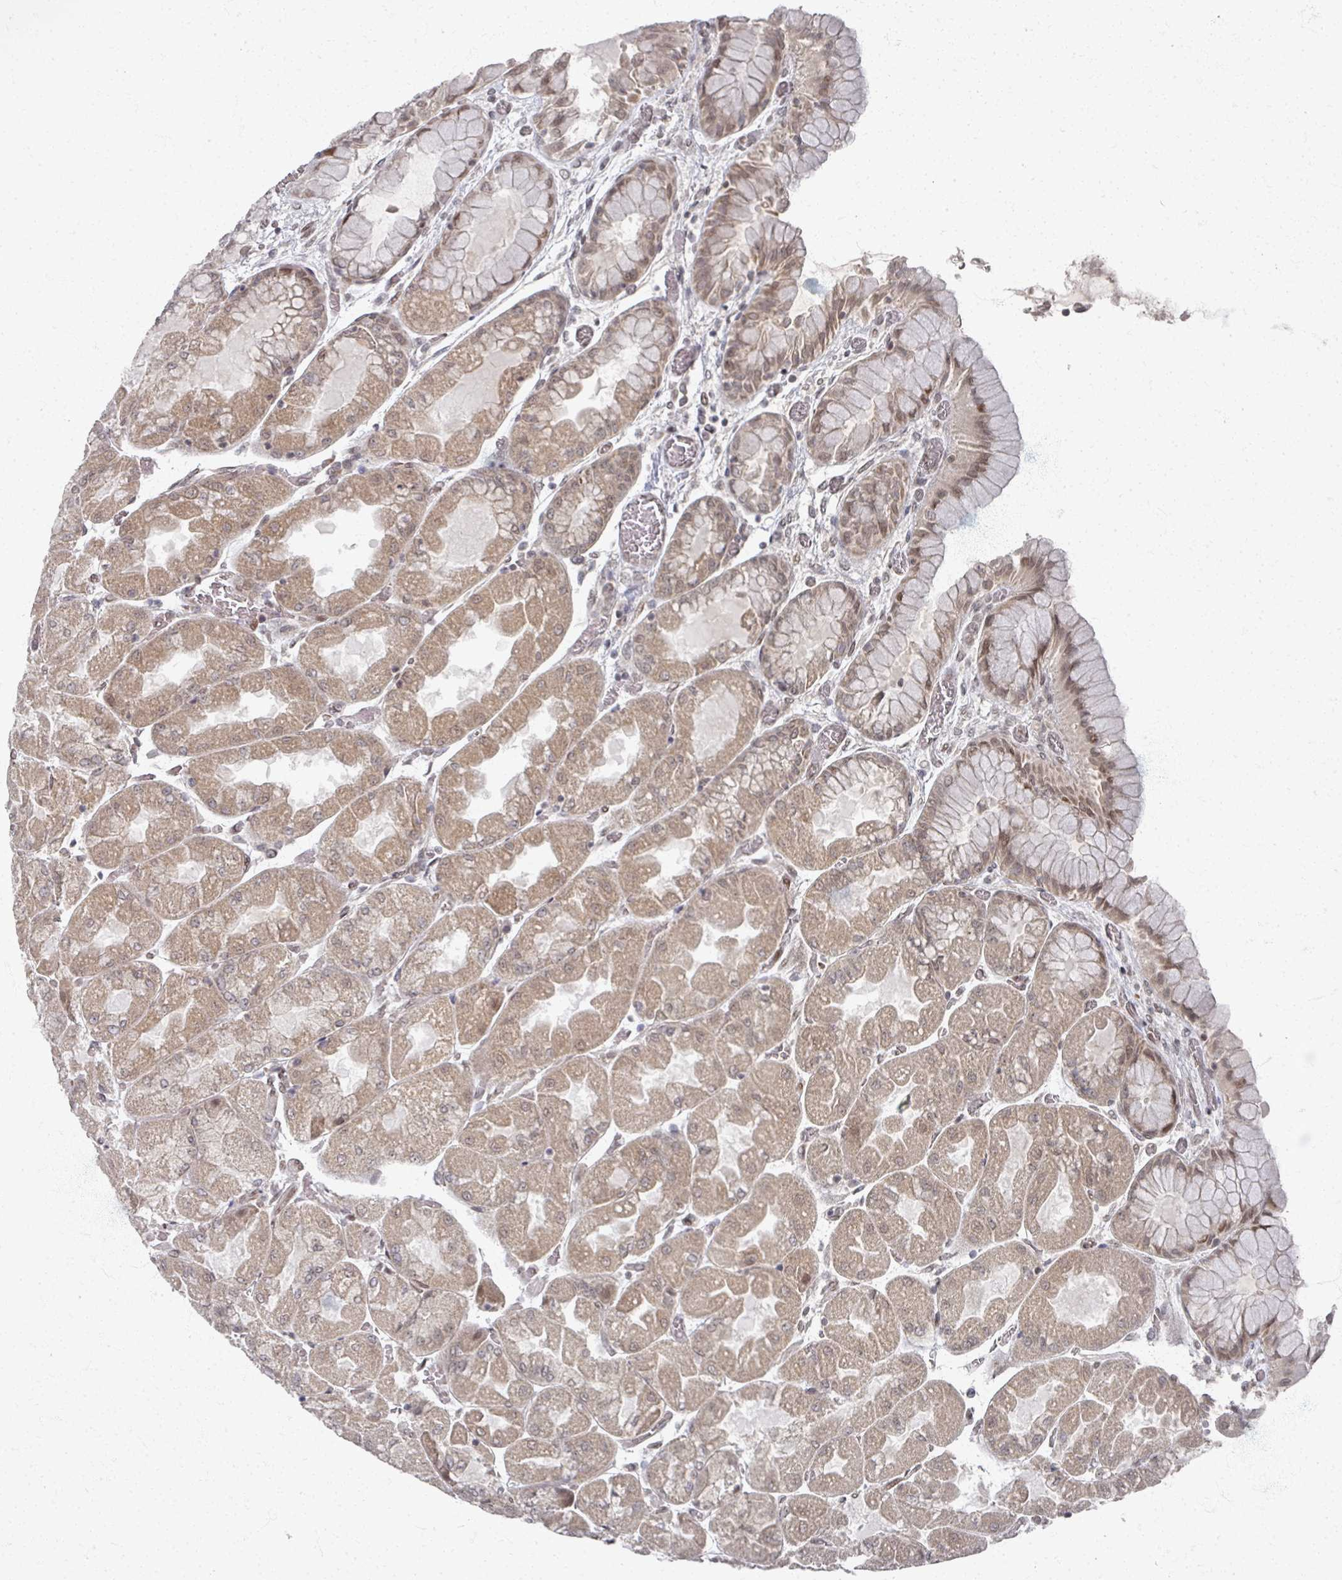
{"staining": {"intensity": "moderate", "quantity": ">75%", "location": "cytoplasmic/membranous,nuclear"}, "tissue": "stomach", "cell_type": "Glandular cells", "image_type": "normal", "snomed": [{"axis": "morphology", "description": "Normal tissue, NOS"}, {"axis": "topography", "description": "Stomach"}], "caption": "IHC micrograph of normal human stomach stained for a protein (brown), which demonstrates medium levels of moderate cytoplasmic/membranous,nuclear expression in about >75% of glandular cells.", "gene": "PSKH1", "patient": {"sex": "female", "age": 61}}